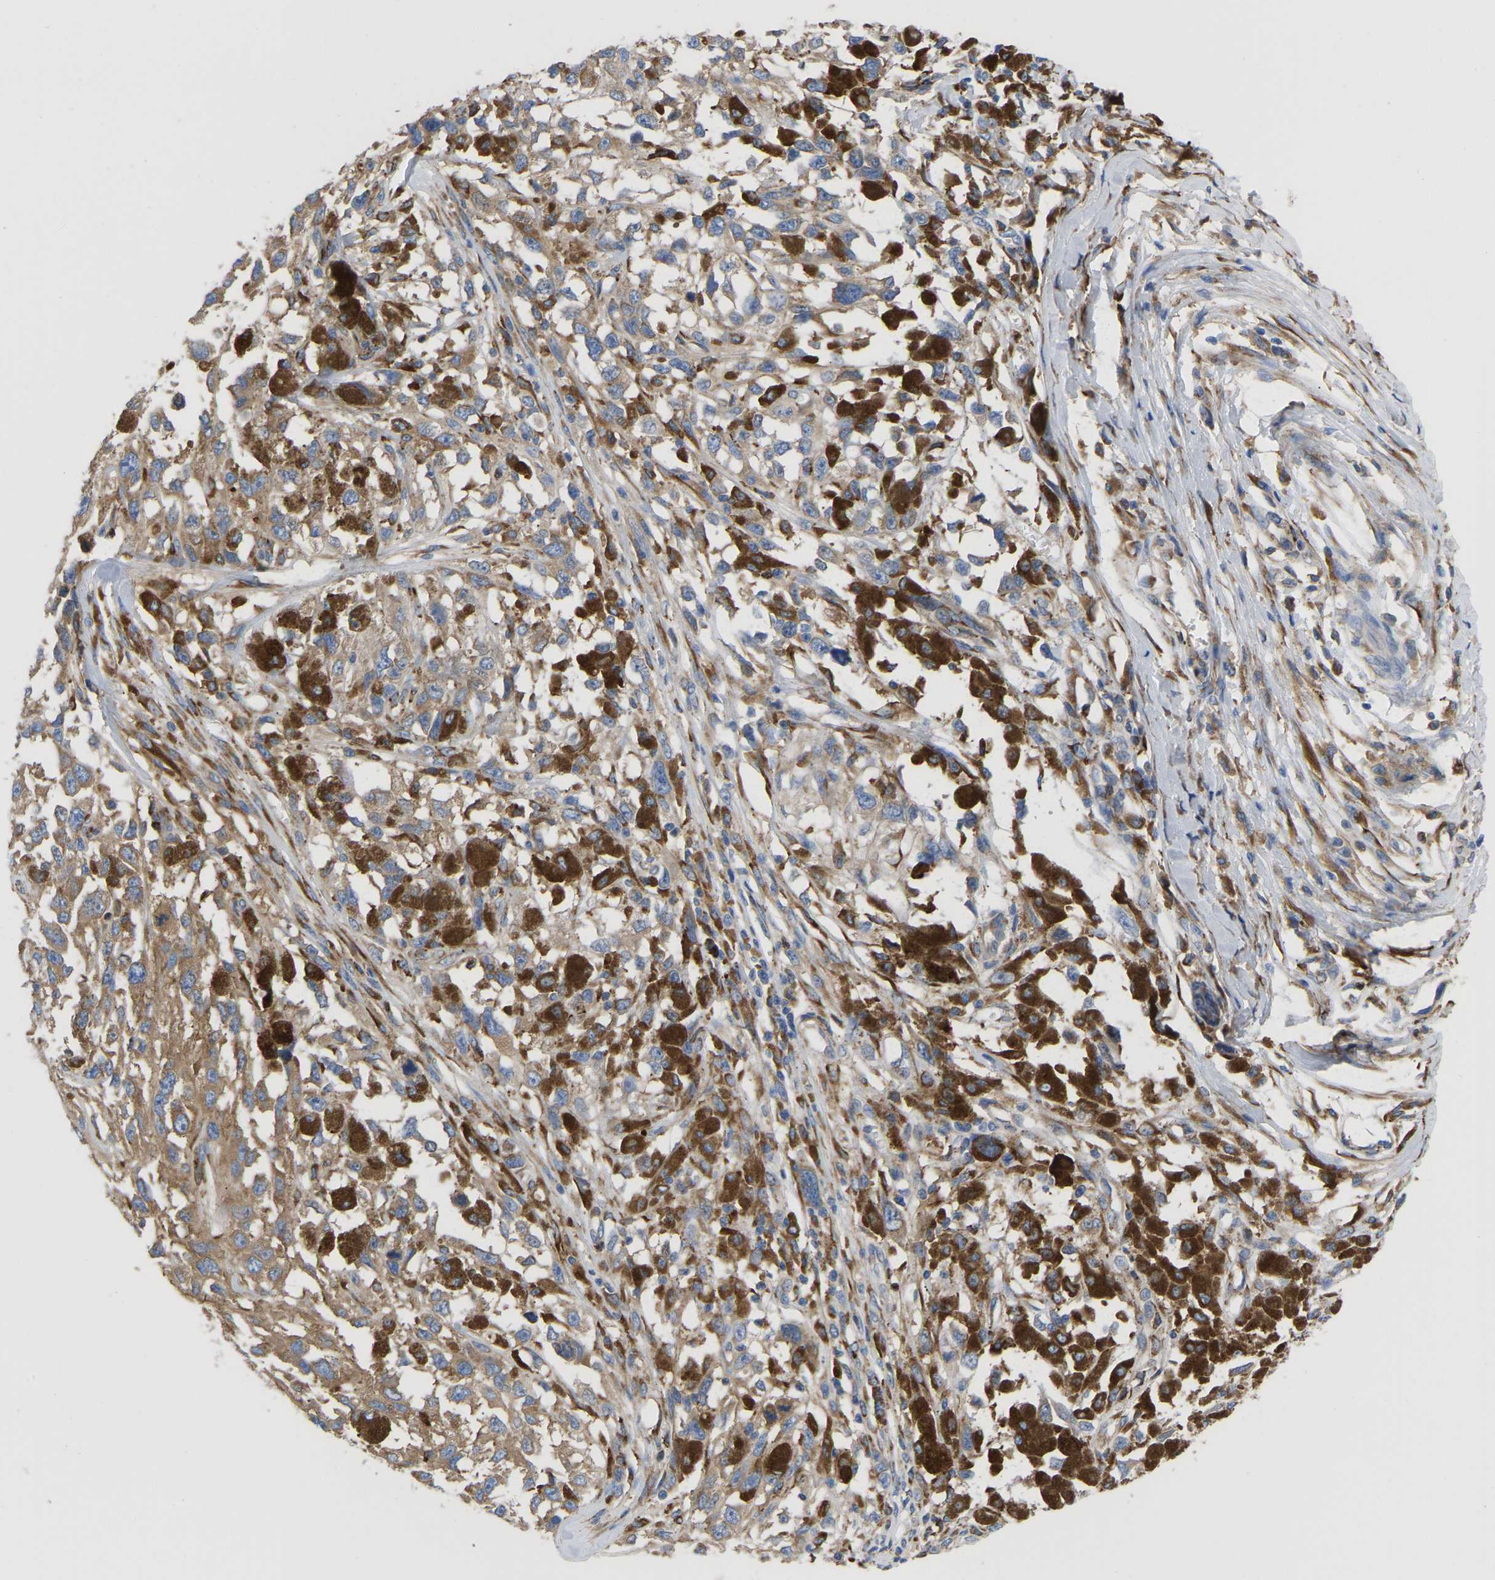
{"staining": {"intensity": "moderate", "quantity": ">75%", "location": "cytoplasmic/membranous"}, "tissue": "melanoma", "cell_type": "Tumor cells", "image_type": "cancer", "snomed": [{"axis": "morphology", "description": "Malignant melanoma, Metastatic site"}, {"axis": "topography", "description": "Lymph node"}], "caption": "DAB (3,3'-diaminobenzidine) immunohistochemical staining of human melanoma demonstrates moderate cytoplasmic/membranous protein positivity in approximately >75% of tumor cells.", "gene": "P4HB", "patient": {"sex": "male", "age": 59}}